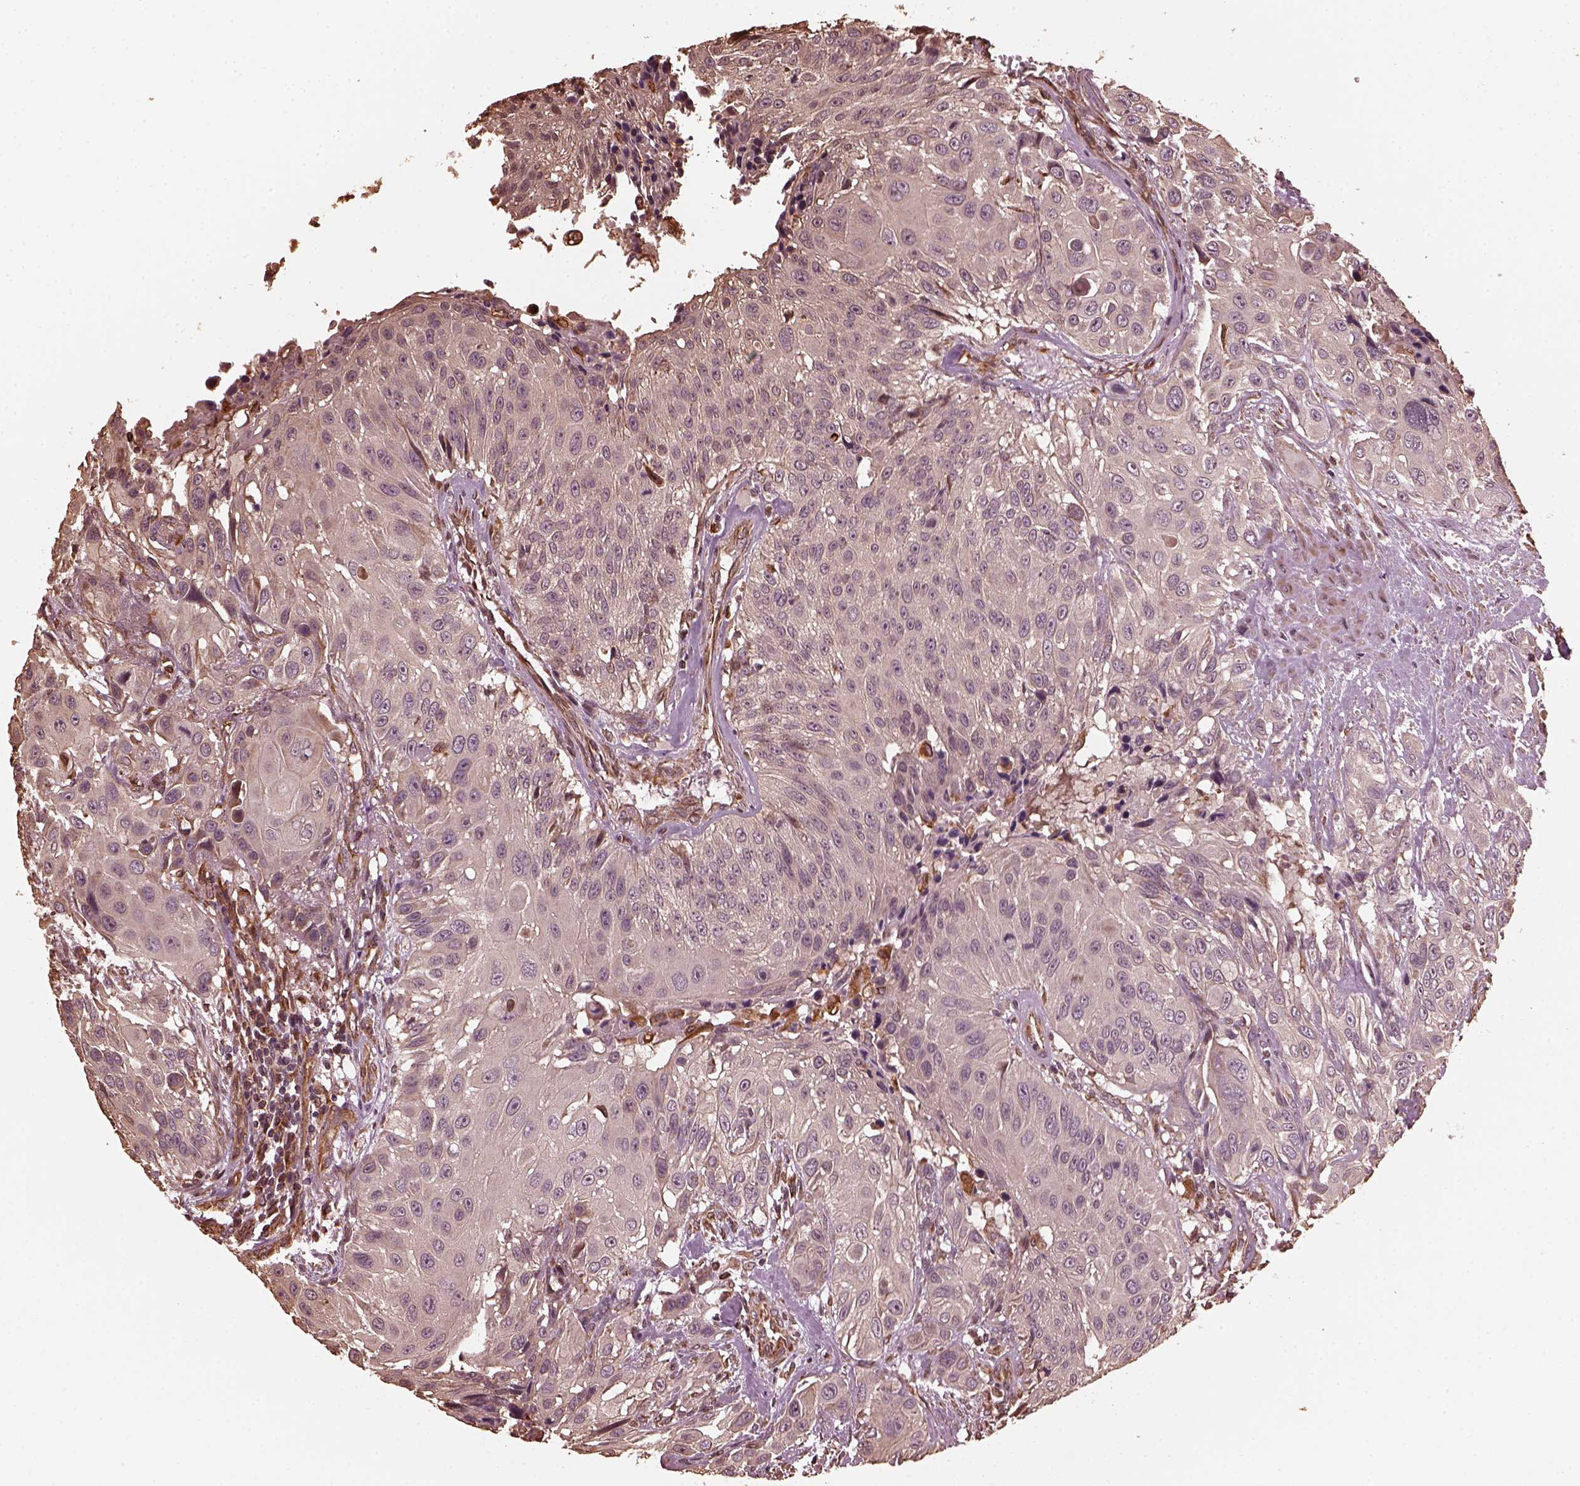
{"staining": {"intensity": "negative", "quantity": "none", "location": "none"}, "tissue": "urothelial cancer", "cell_type": "Tumor cells", "image_type": "cancer", "snomed": [{"axis": "morphology", "description": "Urothelial carcinoma, NOS"}, {"axis": "topography", "description": "Urinary bladder"}], "caption": "IHC histopathology image of transitional cell carcinoma stained for a protein (brown), which exhibits no positivity in tumor cells.", "gene": "GTPBP1", "patient": {"sex": "male", "age": 55}}